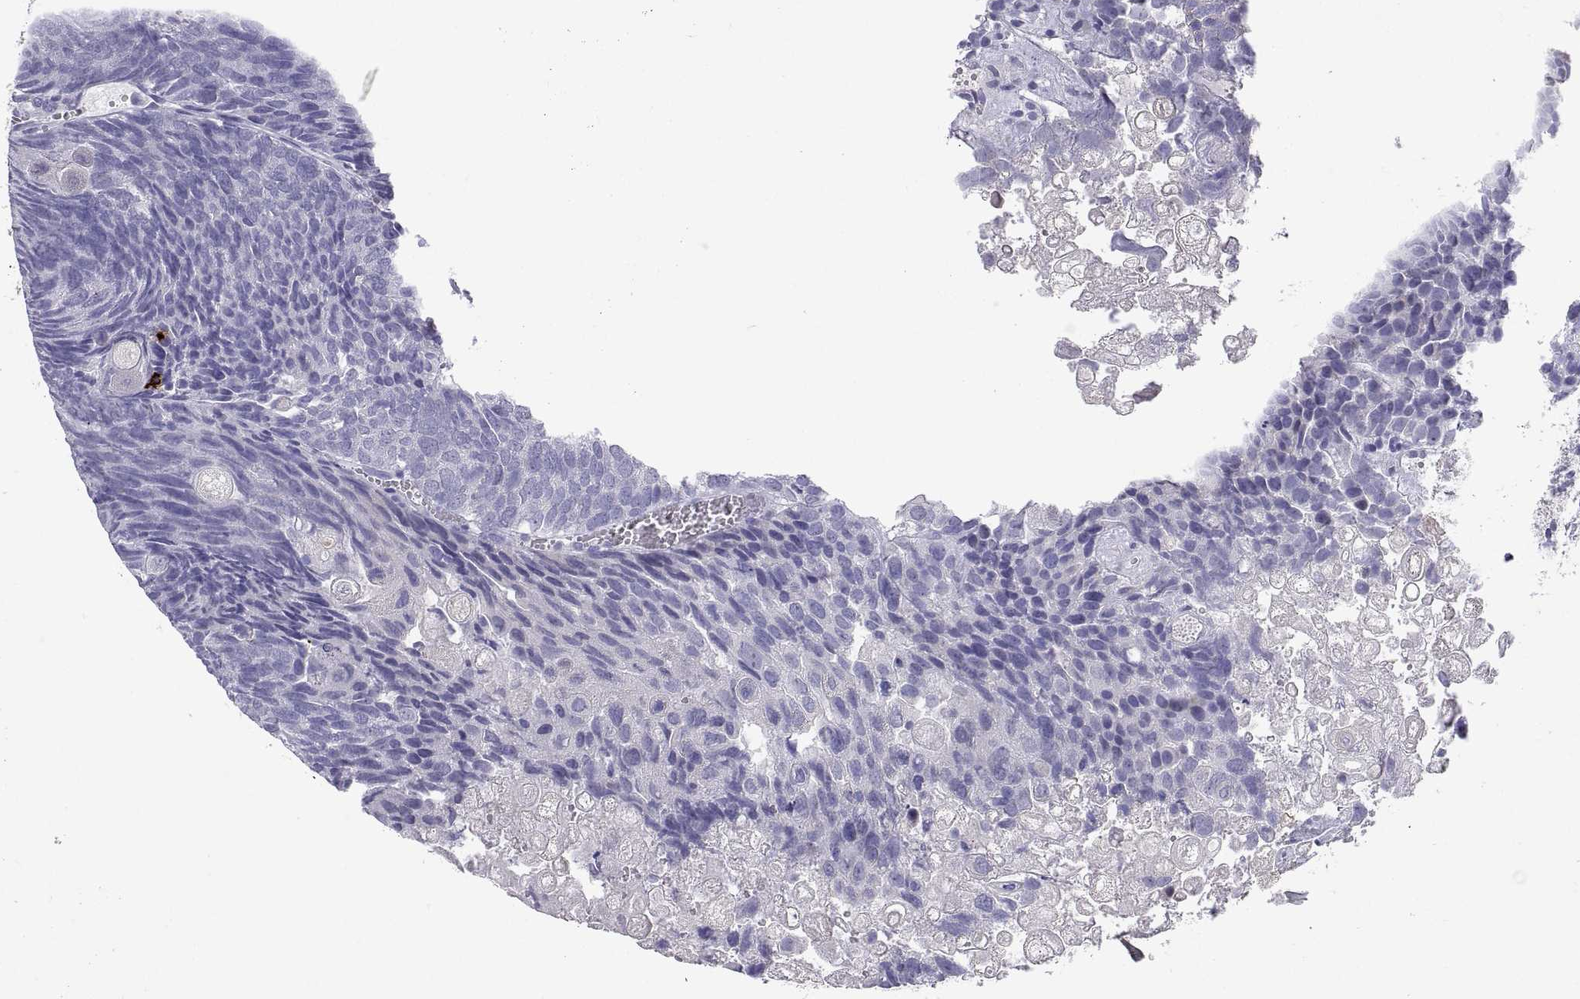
{"staining": {"intensity": "negative", "quantity": "none", "location": "none"}, "tissue": "urothelial cancer", "cell_type": "Tumor cells", "image_type": "cancer", "snomed": [{"axis": "morphology", "description": "Urothelial carcinoma, Low grade"}, {"axis": "topography", "description": "Urinary bladder"}], "caption": "Urothelial cancer stained for a protein using IHC reveals no staining tumor cells.", "gene": "MS4A1", "patient": {"sex": "female", "age": 62}}